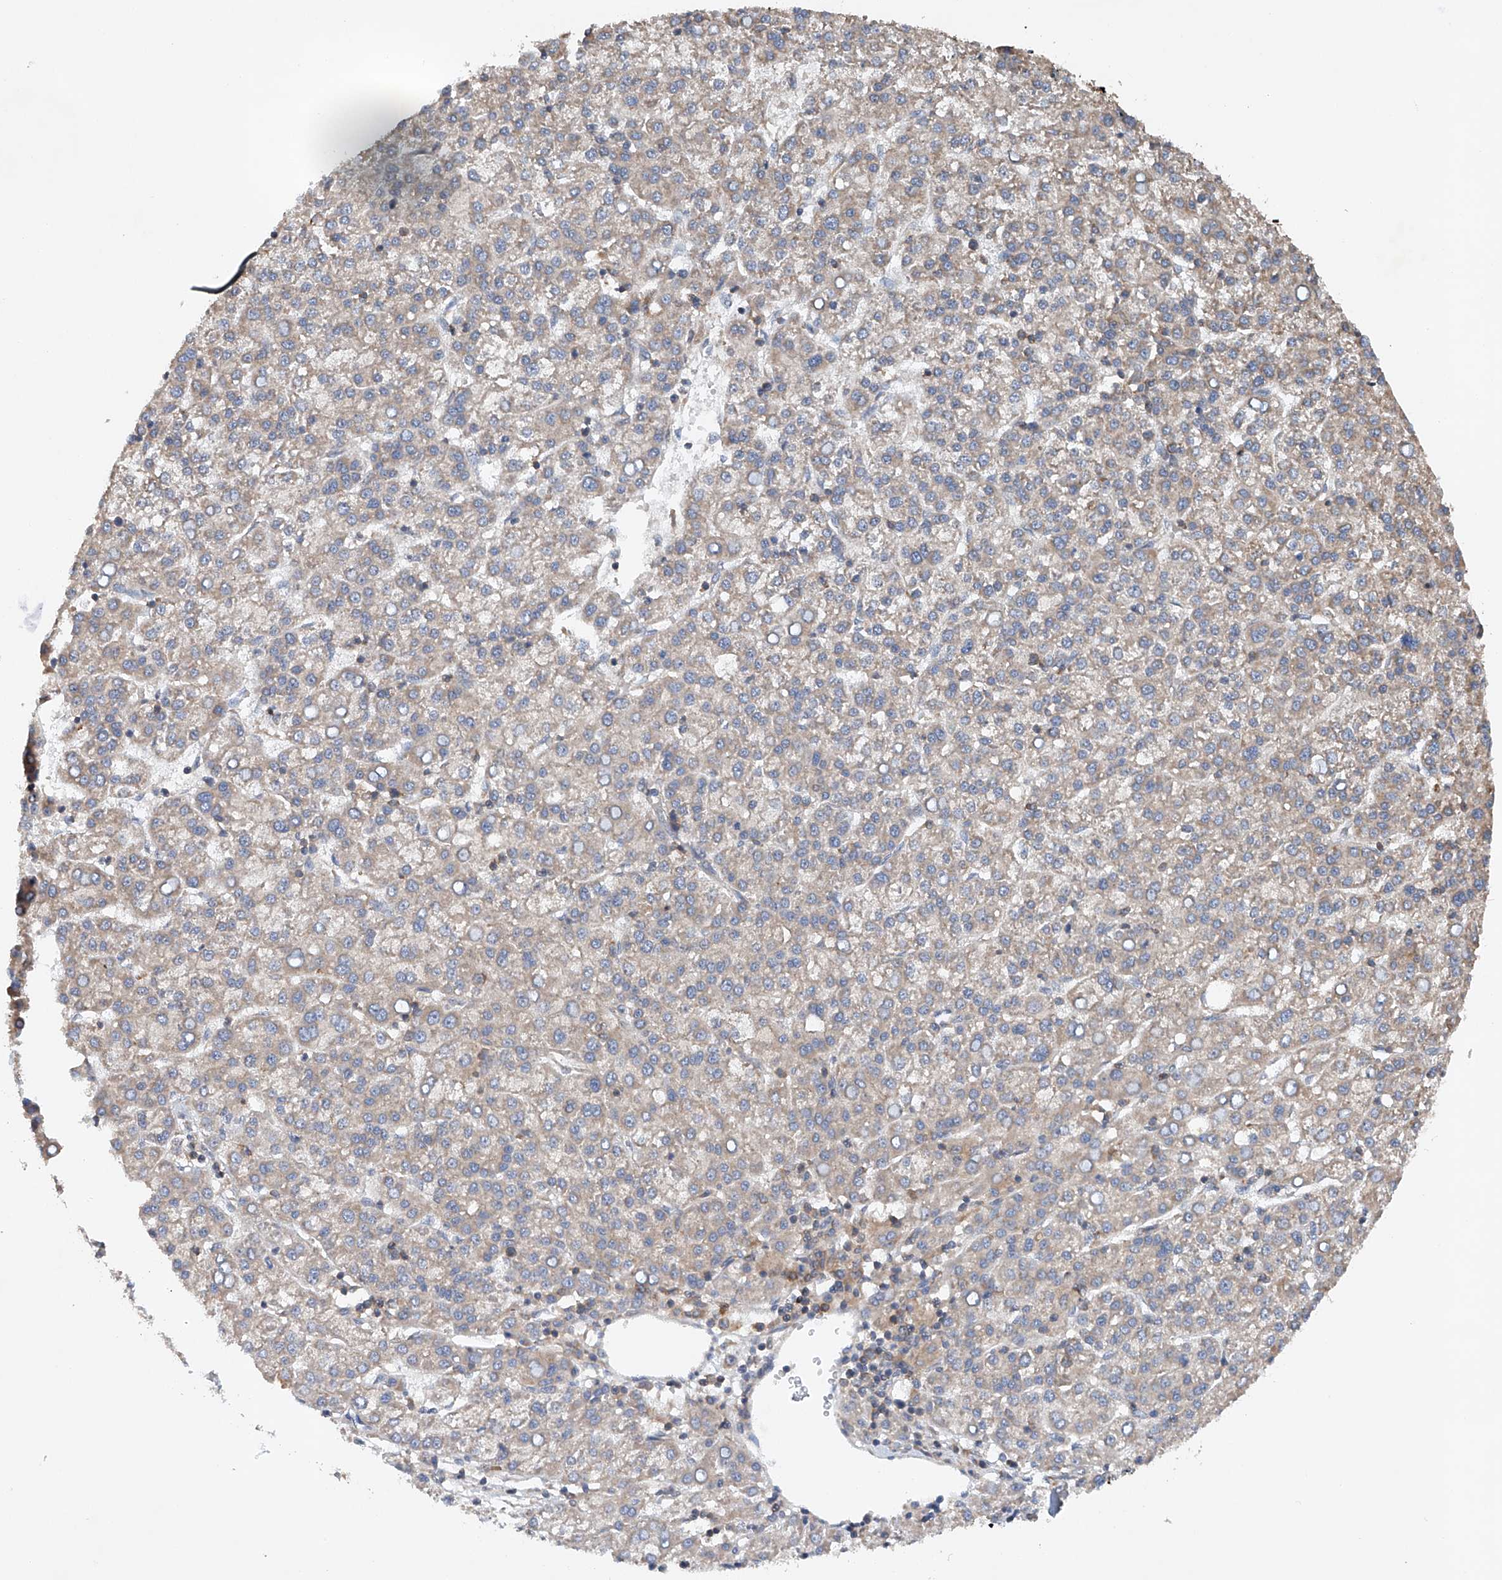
{"staining": {"intensity": "weak", "quantity": "<25%", "location": "cytoplasmic/membranous"}, "tissue": "liver cancer", "cell_type": "Tumor cells", "image_type": "cancer", "snomed": [{"axis": "morphology", "description": "Carcinoma, Hepatocellular, NOS"}, {"axis": "topography", "description": "Liver"}], "caption": "The photomicrograph exhibits no significant expression in tumor cells of hepatocellular carcinoma (liver).", "gene": "CEP85L", "patient": {"sex": "female", "age": 58}}